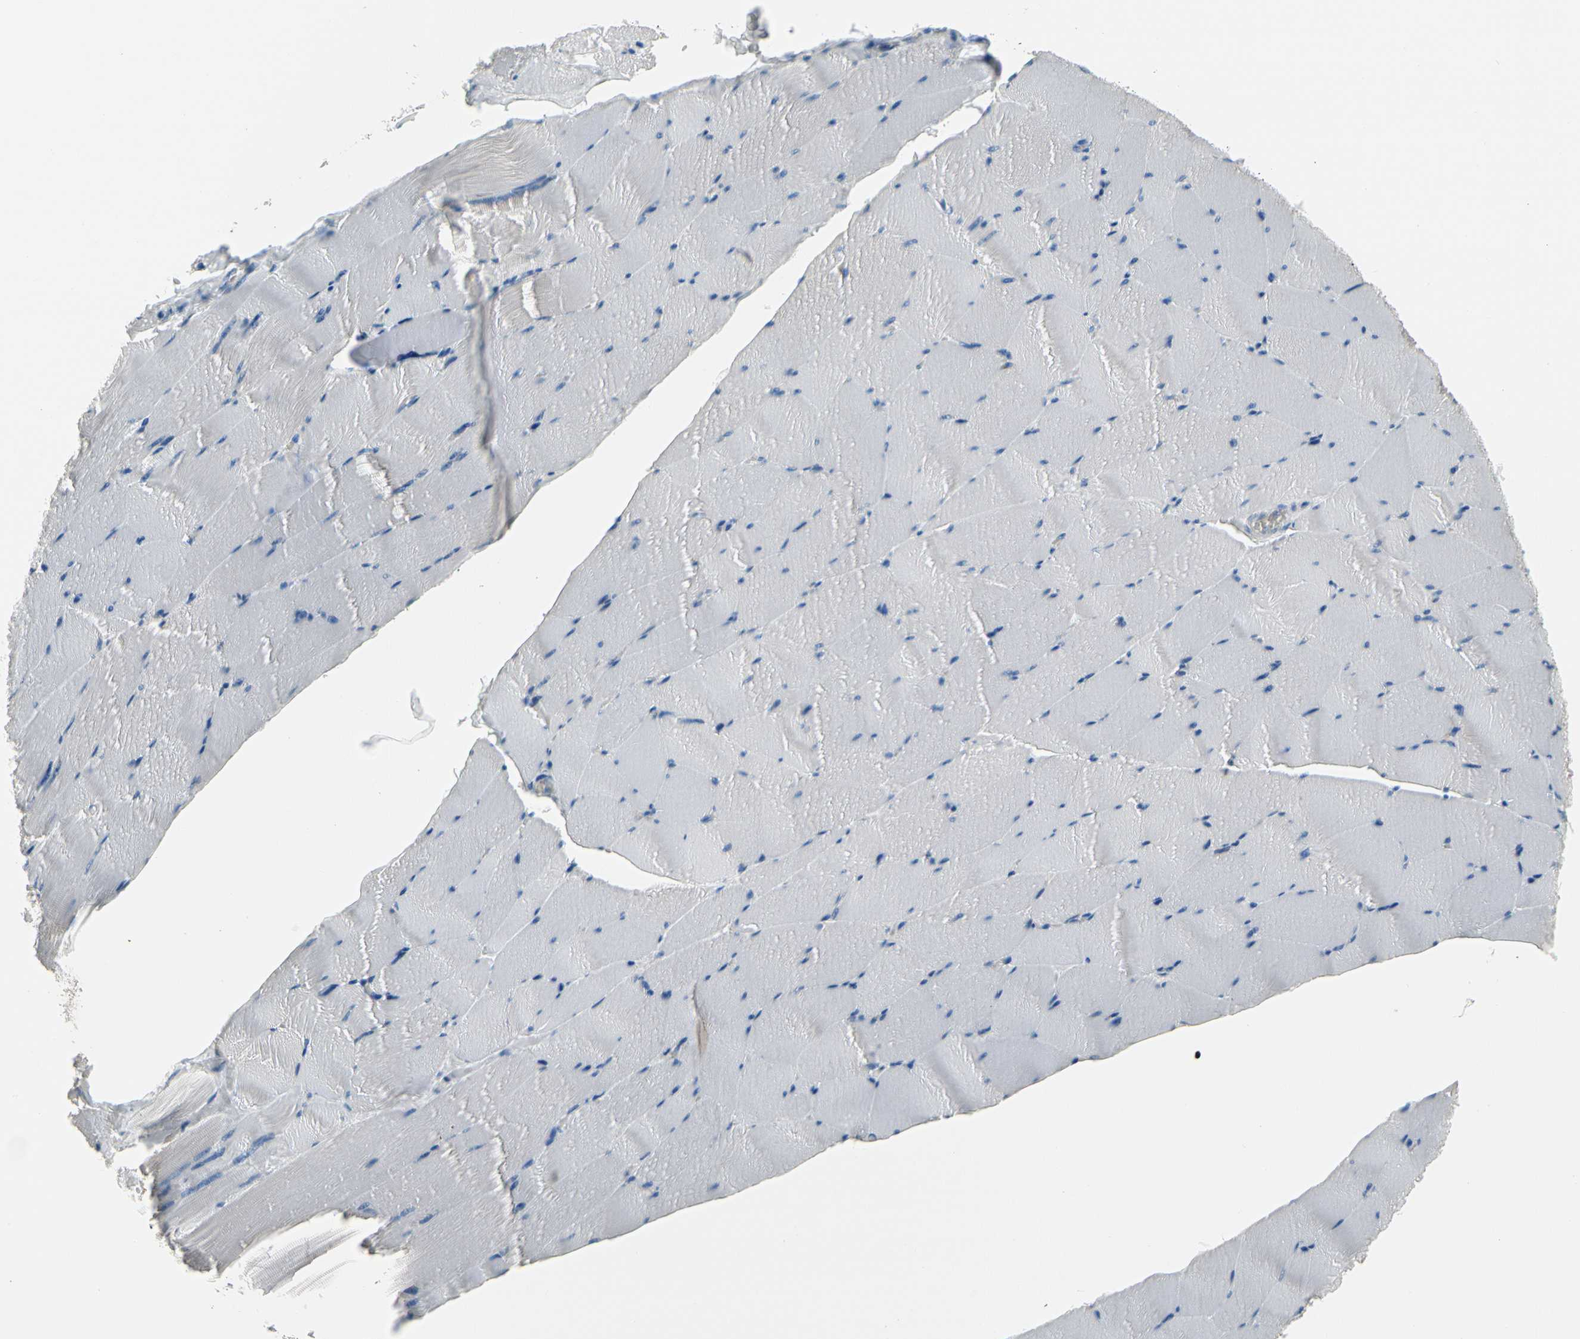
{"staining": {"intensity": "negative", "quantity": "none", "location": "none"}, "tissue": "skeletal muscle", "cell_type": "Myocytes", "image_type": "normal", "snomed": [{"axis": "morphology", "description": "Normal tissue, NOS"}, {"axis": "topography", "description": "Skeletal muscle"}], "caption": "Immunohistochemistry histopathology image of benign skeletal muscle: human skeletal muscle stained with DAB (3,3'-diaminobenzidine) exhibits no significant protein staining in myocytes.", "gene": "MUC5B", "patient": {"sex": "male", "age": 62}}